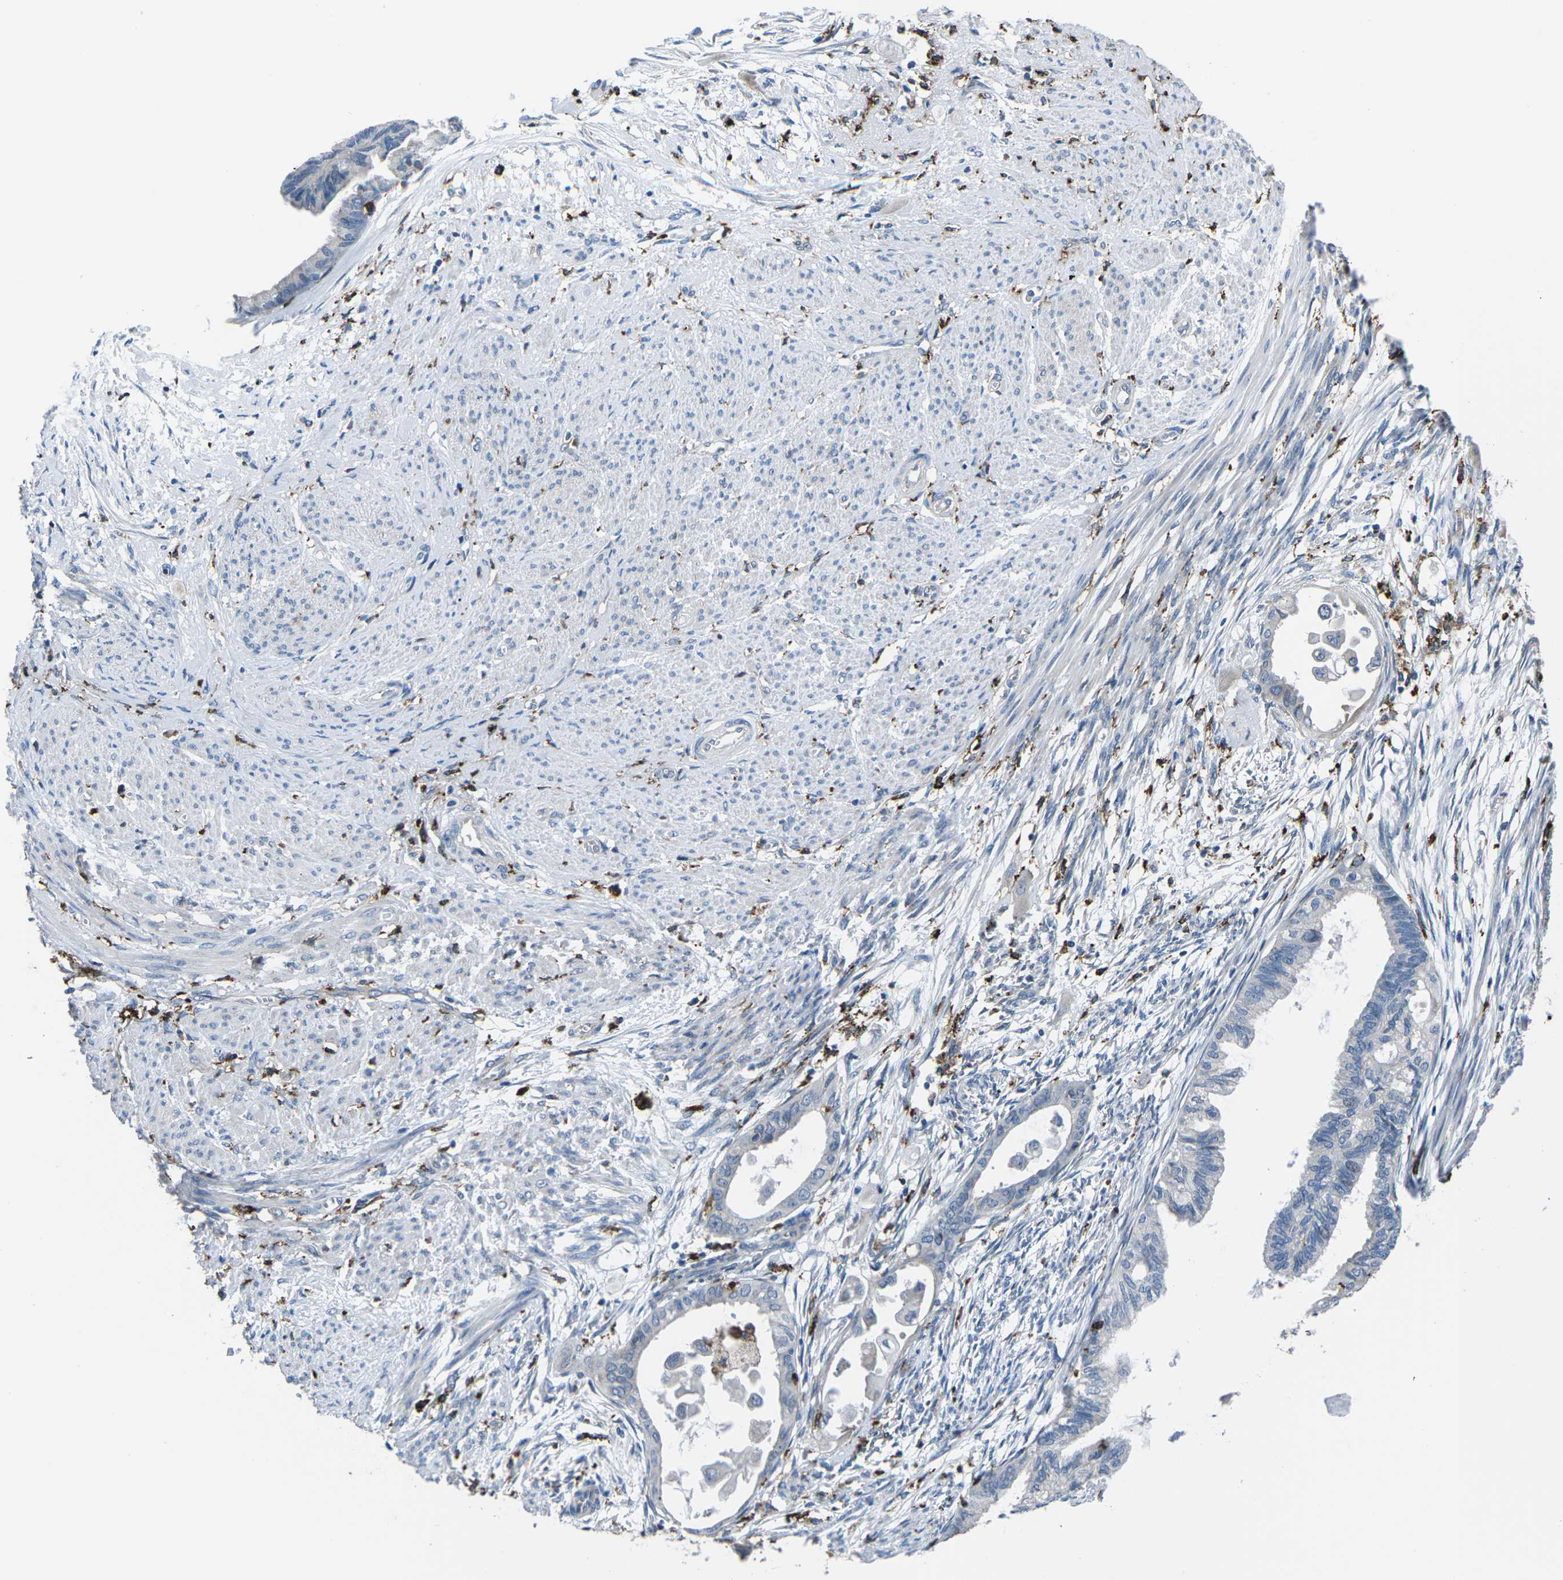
{"staining": {"intensity": "negative", "quantity": "none", "location": "none"}, "tissue": "cervical cancer", "cell_type": "Tumor cells", "image_type": "cancer", "snomed": [{"axis": "morphology", "description": "Normal tissue, NOS"}, {"axis": "morphology", "description": "Adenocarcinoma, NOS"}, {"axis": "topography", "description": "Cervix"}, {"axis": "topography", "description": "Endometrium"}], "caption": "Photomicrograph shows no significant protein positivity in tumor cells of adenocarcinoma (cervical).", "gene": "PTPN1", "patient": {"sex": "female", "age": 86}}